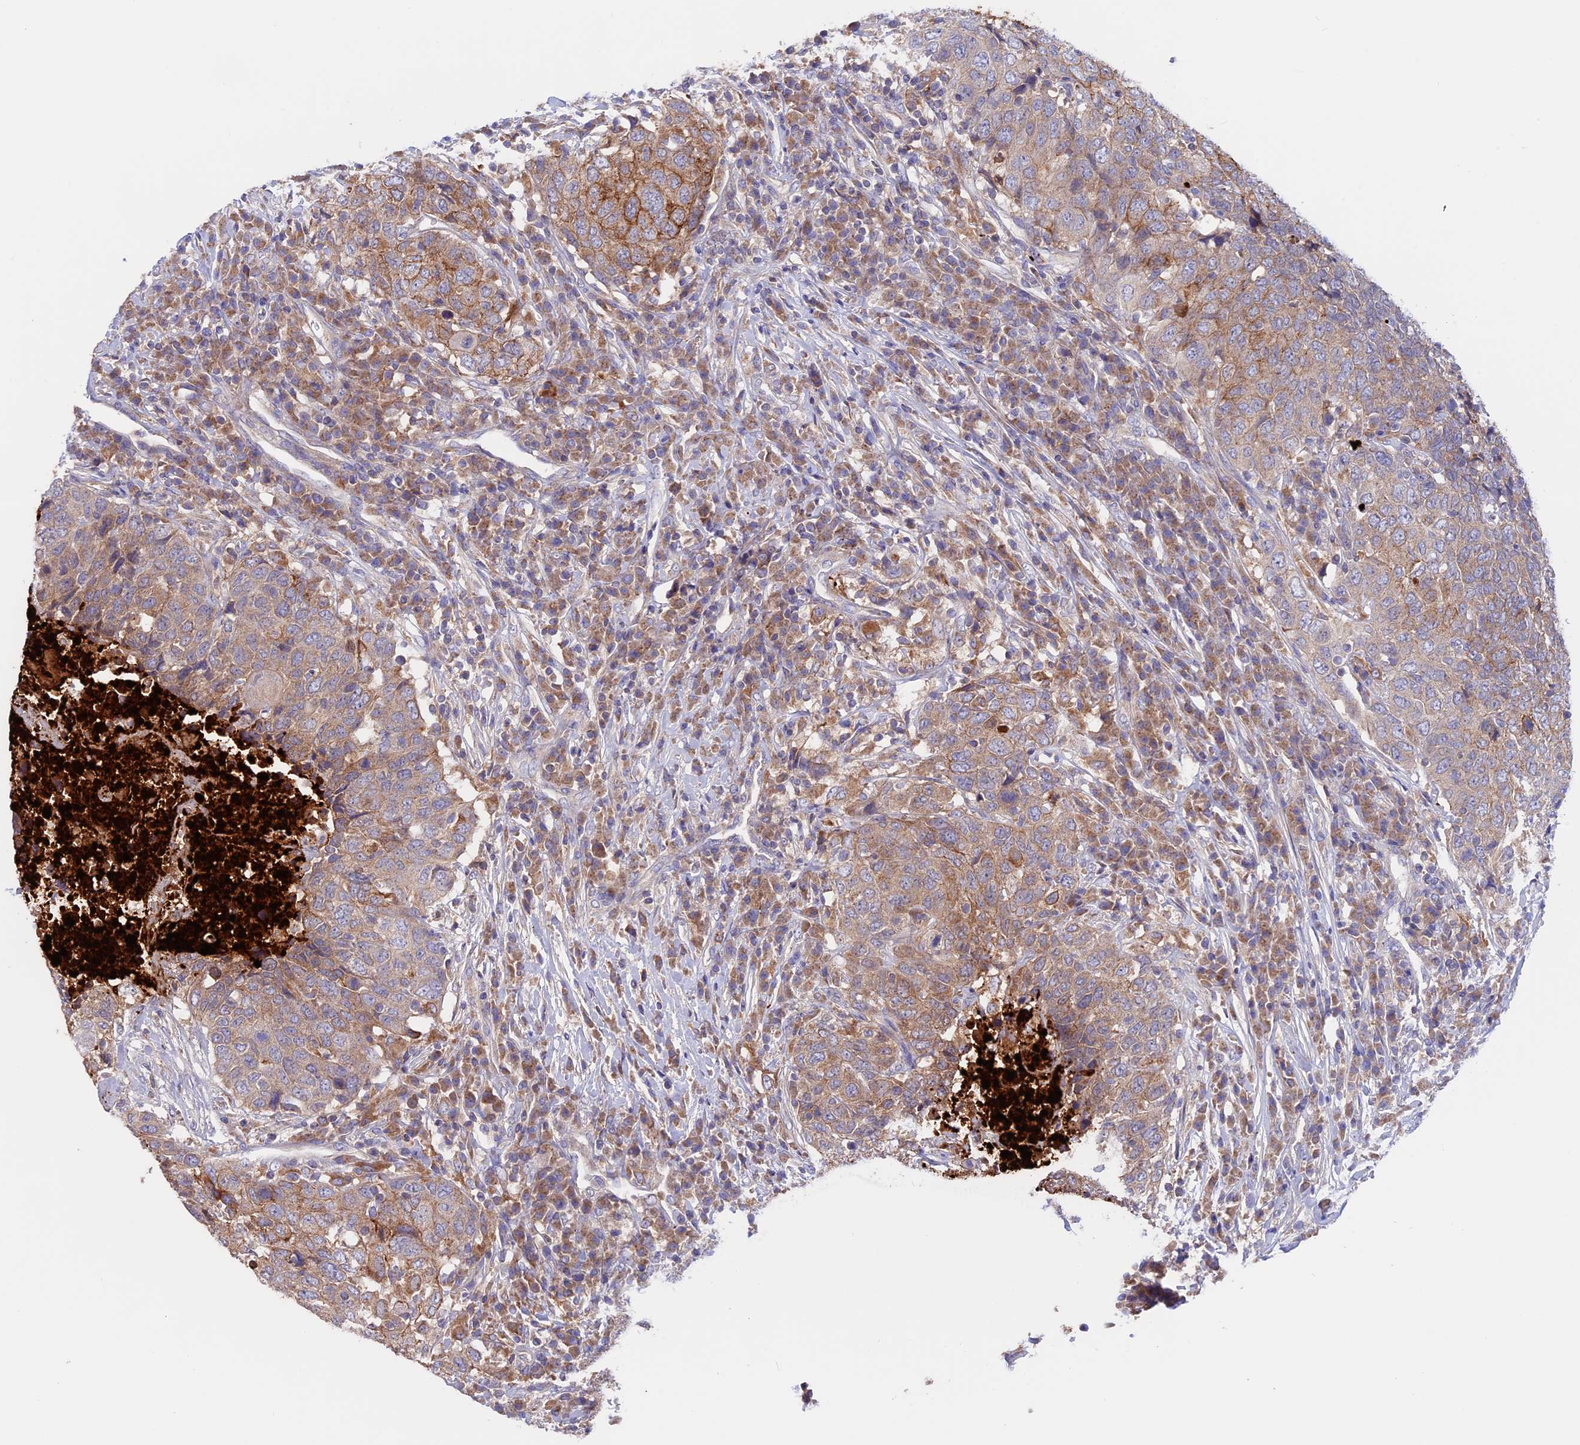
{"staining": {"intensity": "moderate", "quantity": "25%-75%", "location": "cytoplasmic/membranous"}, "tissue": "head and neck cancer", "cell_type": "Tumor cells", "image_type": "cancer", "snomed": [{"axis": "morphology", "description": "Squamous cell carcinoma, NOS"}, {"axis": "topography", "description": "Head-Neck"}], "caption": "Tumor cells demonstrate moderate cytoplasmic/membranous staining in about 25%-75% of cells in squamous cell carcinoma (head and neck). (brown staining indicates protein expression, while blue staining denotes nuclei).", "gene": "PTPN9", "patient": {"sex": "male", "age": 66}}